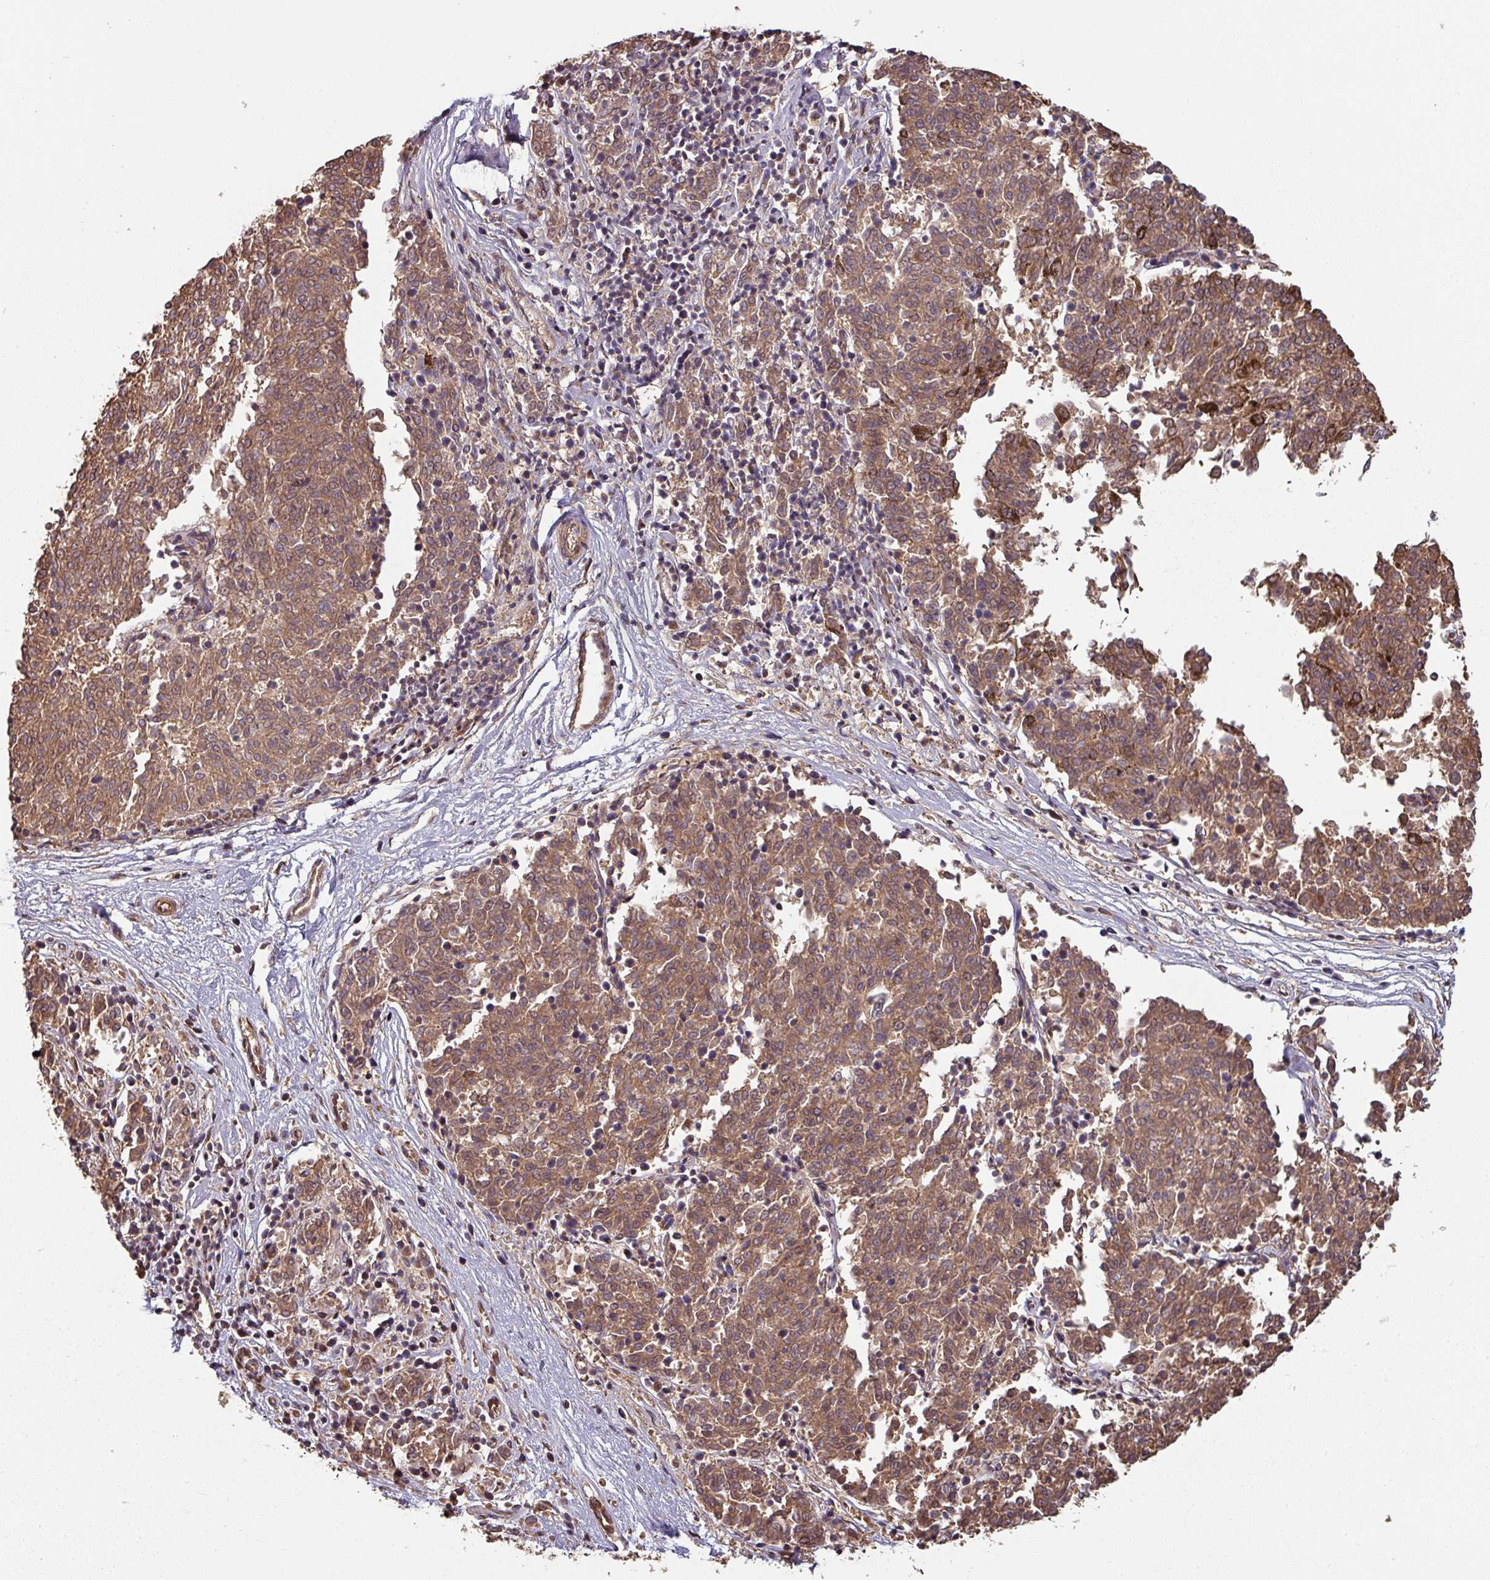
{"staining": {"intensity": "moderate", "quantity": ">75%", "location": "cytoplasmic/membranous"}, "tissue": "melanoma", "cell_type": "Tumor cells", "image_type": "cancer", "snomed": [{"axis": "morphology", "description": "Malignant melanoma, NOS"}, {"axis": "topography", "description": "Skin"}], "caption": "There is medium levels of moderate cytoplasmic/membranous staining in tumor cells of malignant melanoma, as demonstrated by immunohistochemical staining (brown color).", "gene": "SIK1", "patient": {"sex": "female", "age": 72}}